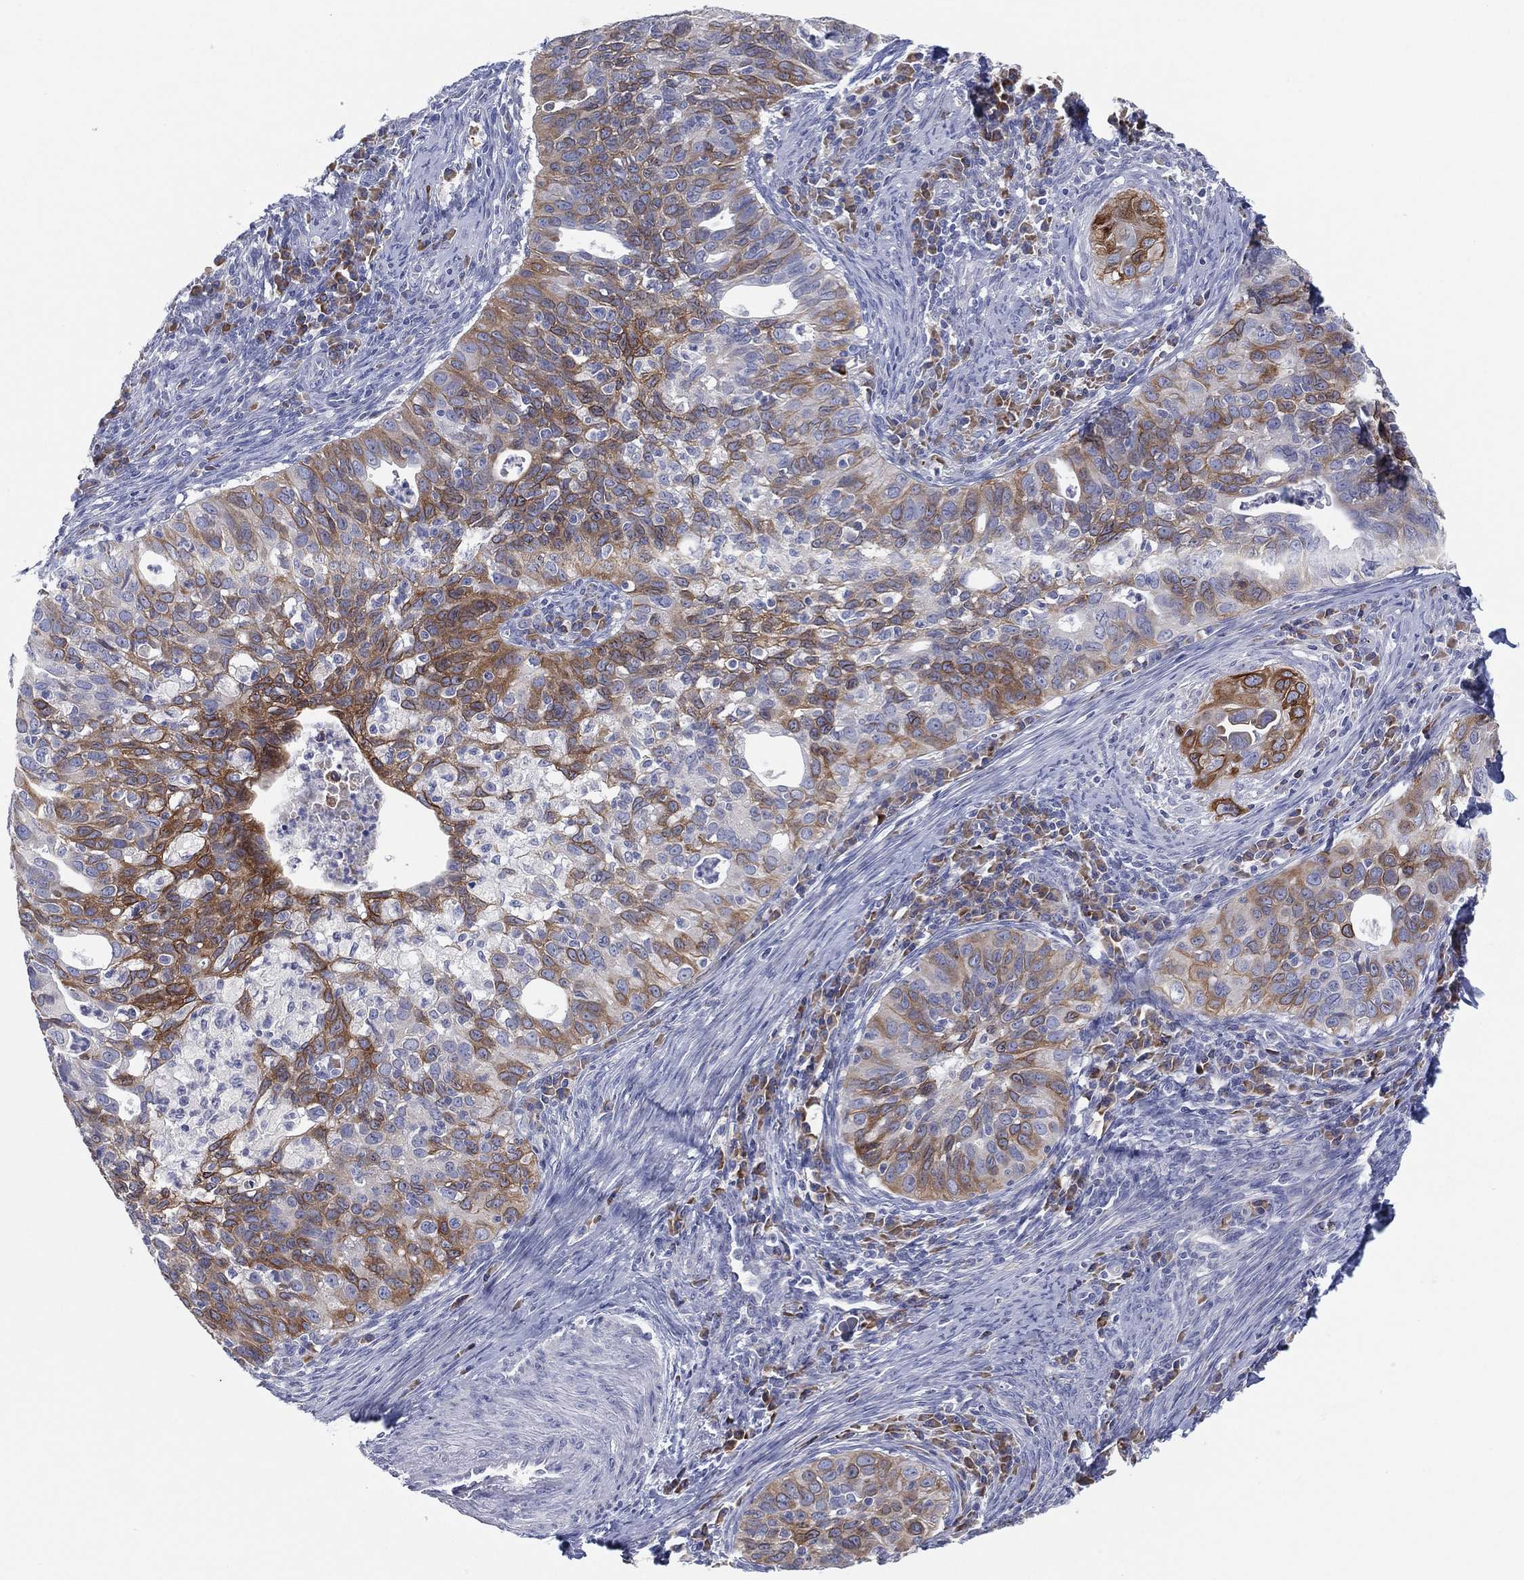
{"staining": {"intensity": "moderate", "quantity": "25%-75%", "location": "cytoplasmic/membranous"}, "tissue": "cervical cancer", "cell_type": "Tumor cells", "image_type": "cancer", "snomed": [{"axis": "morphology", "description": "Squamous cell carcinoma, NOS"}, {"axis": "topography", "description": "Cervix"}], "caption": "Immunohistochemical staining of human cervical cancer (squamous cell carcinoma) demonstrates moderate cytoplasmic/membranous protein expression in approximately 25%-75% of tumor cells.", "gene": "TMEM40", "patient": {"sex": "female", "age": 26}}